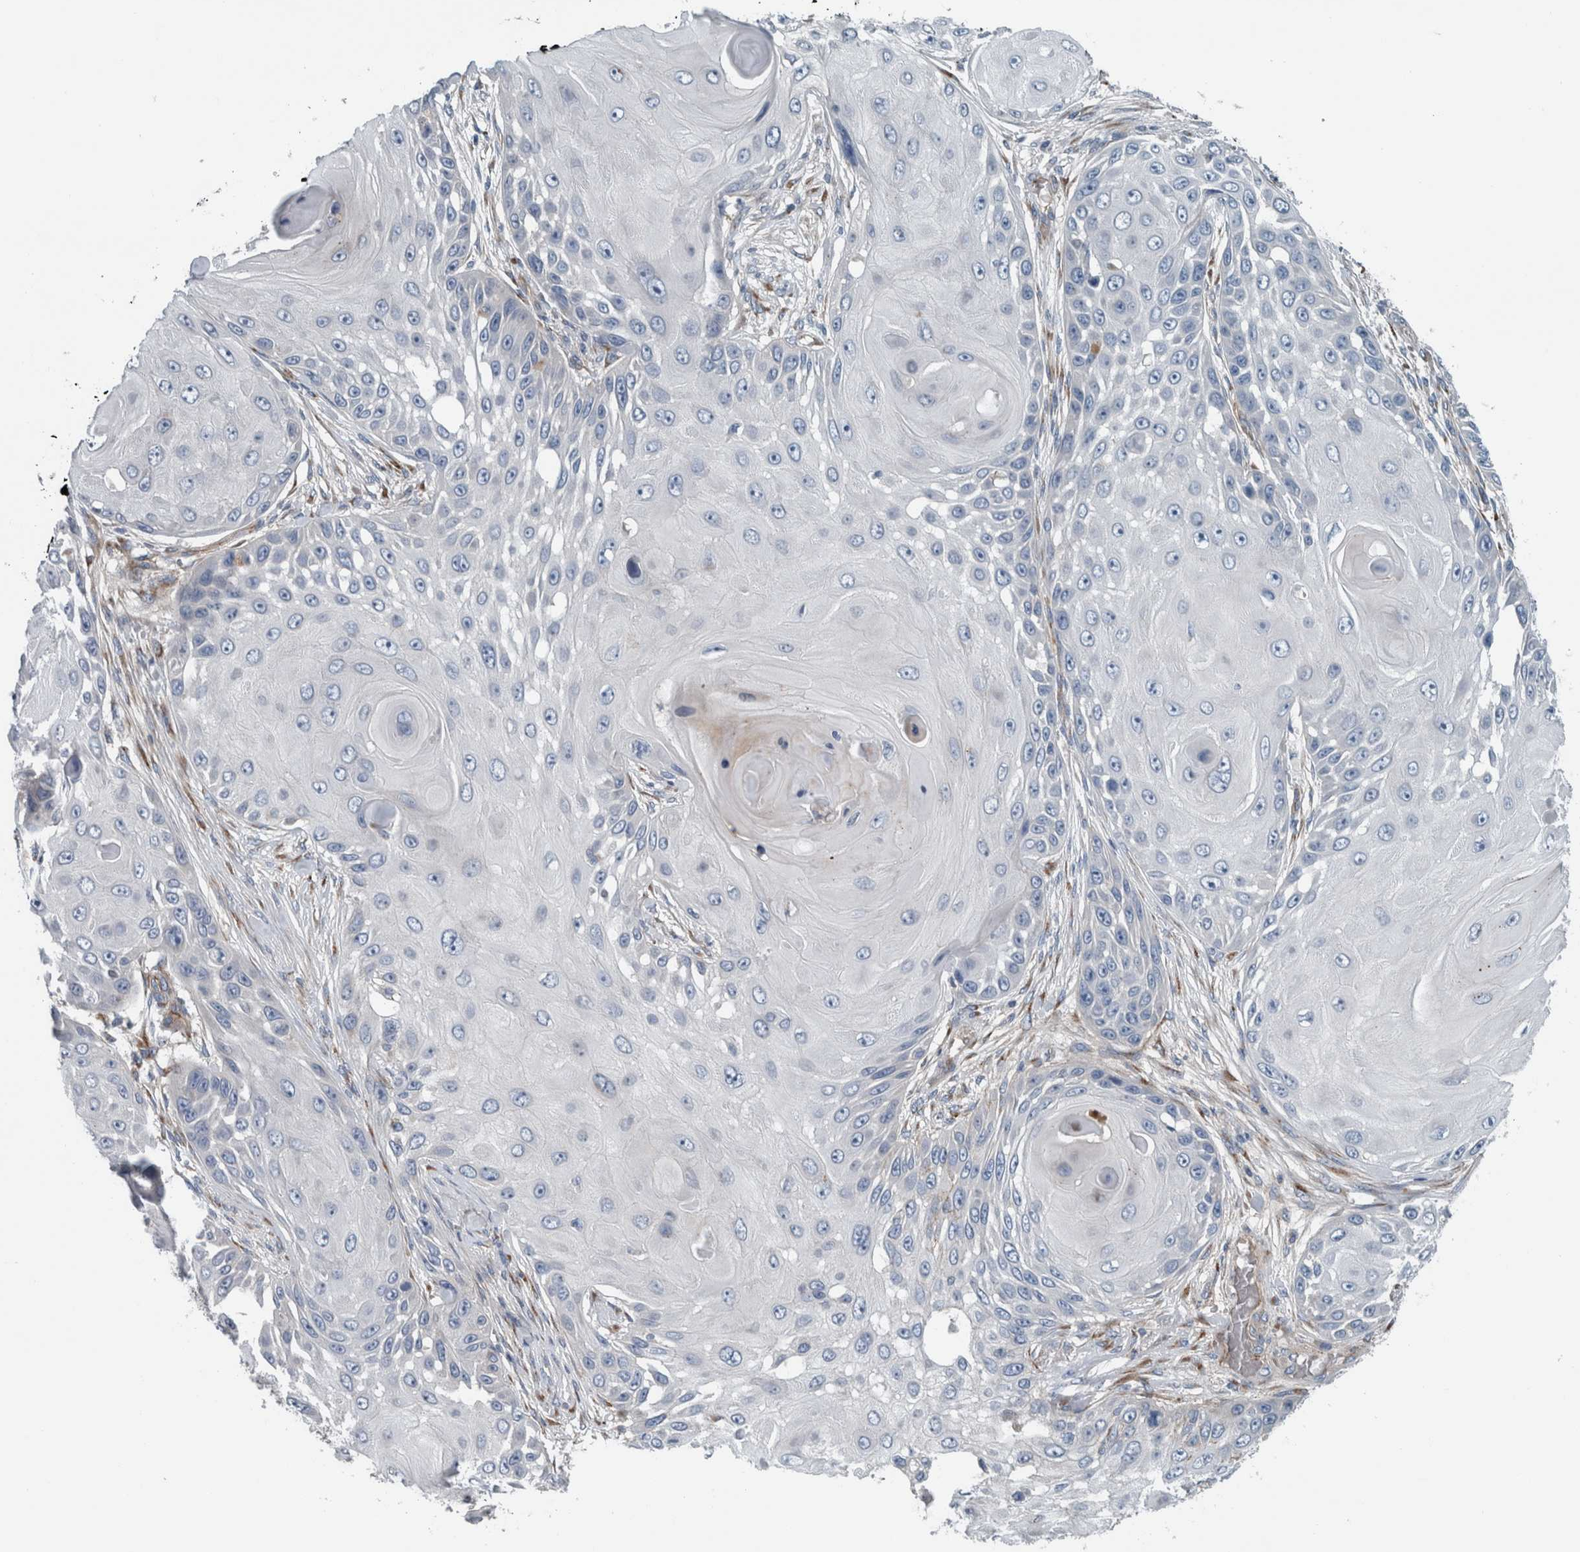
{"staining": {"intensity": "negative", "quantity": "none", "location": "none"}, "tissue": "skin cancer", "cell_type": "Tumor cells", "image_type": "cancer", "snomed": [{"axis": "morphology", "description": "Squamous cell carcinoma, NOS"}, {"axis": "topography", "description": "Skin"}], "caption": "An image of human squamous cell carcinoma (skin) is negative for staining in tumor cells. The staining was performed using DAB (3,3'-diaminobenzidine) to visualize the protein expression in brown, while the nuclei were stained in blue with hematoxylin (Magnification: 20x).", "gene": "GLT8D2", "patient": {"sex": "female", "age": 44}}